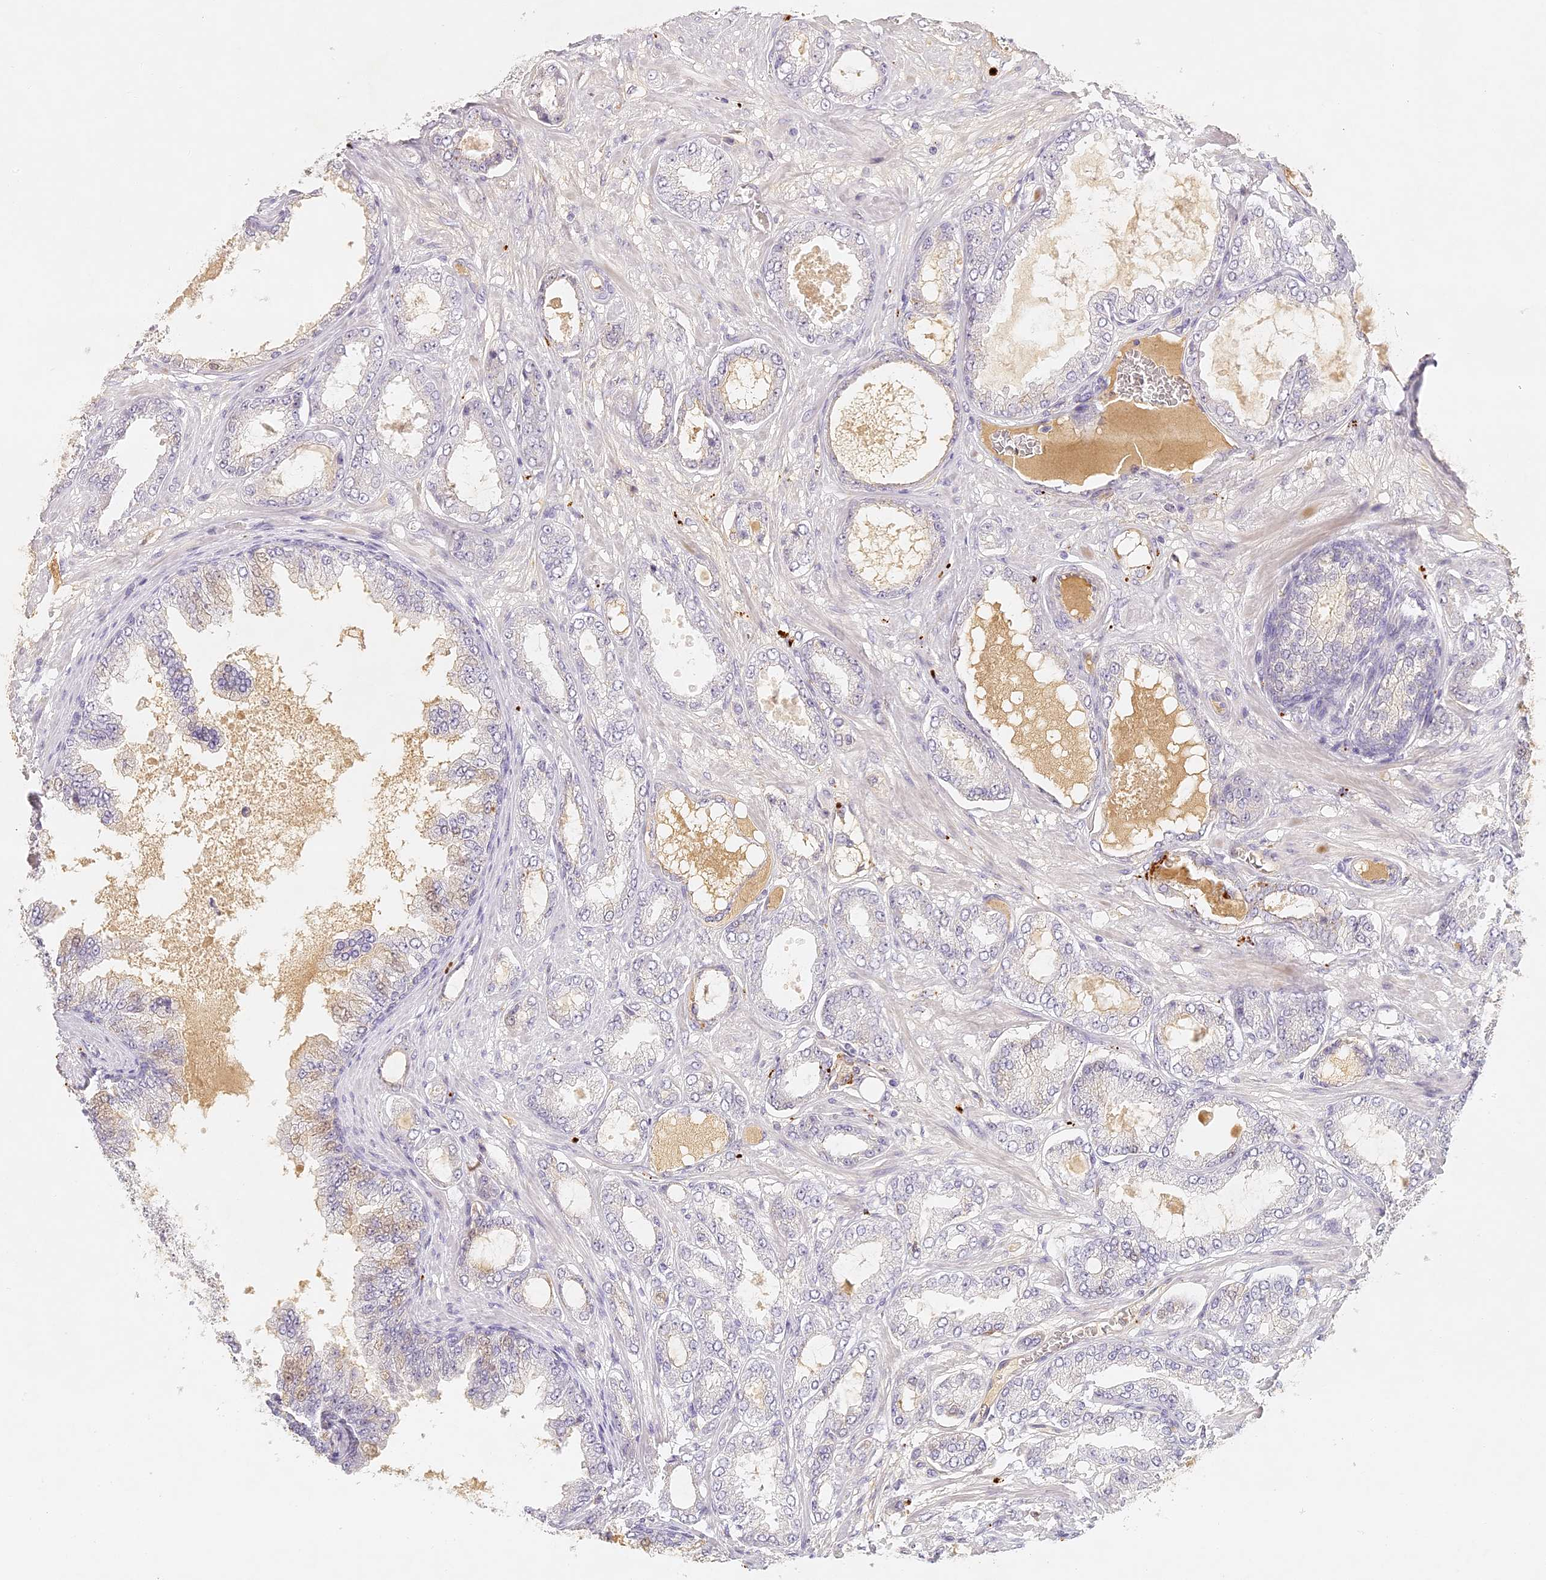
{"staining": {"intensity": "negative", "quantity": "none", "location": "none"}, "tissue": "prostate cancer", "cell_type": "Tumor cells", "image_type": "cancer", "snomed": [{"axis": "morphology", "description": "Adenocarcinoma, Low grade"}, {"axis": "topography", "description": "Prostate"}], "caption": "Micrograph shows no protein positivity in tumor cells of prostate cancer (low-grade adenocarcinoma) tissue. (Brightfield microscopy of DAB immunohistochemistry at high magnification).", "gene": "ELL3", "patient": {"sex": "male", "age": 63}}